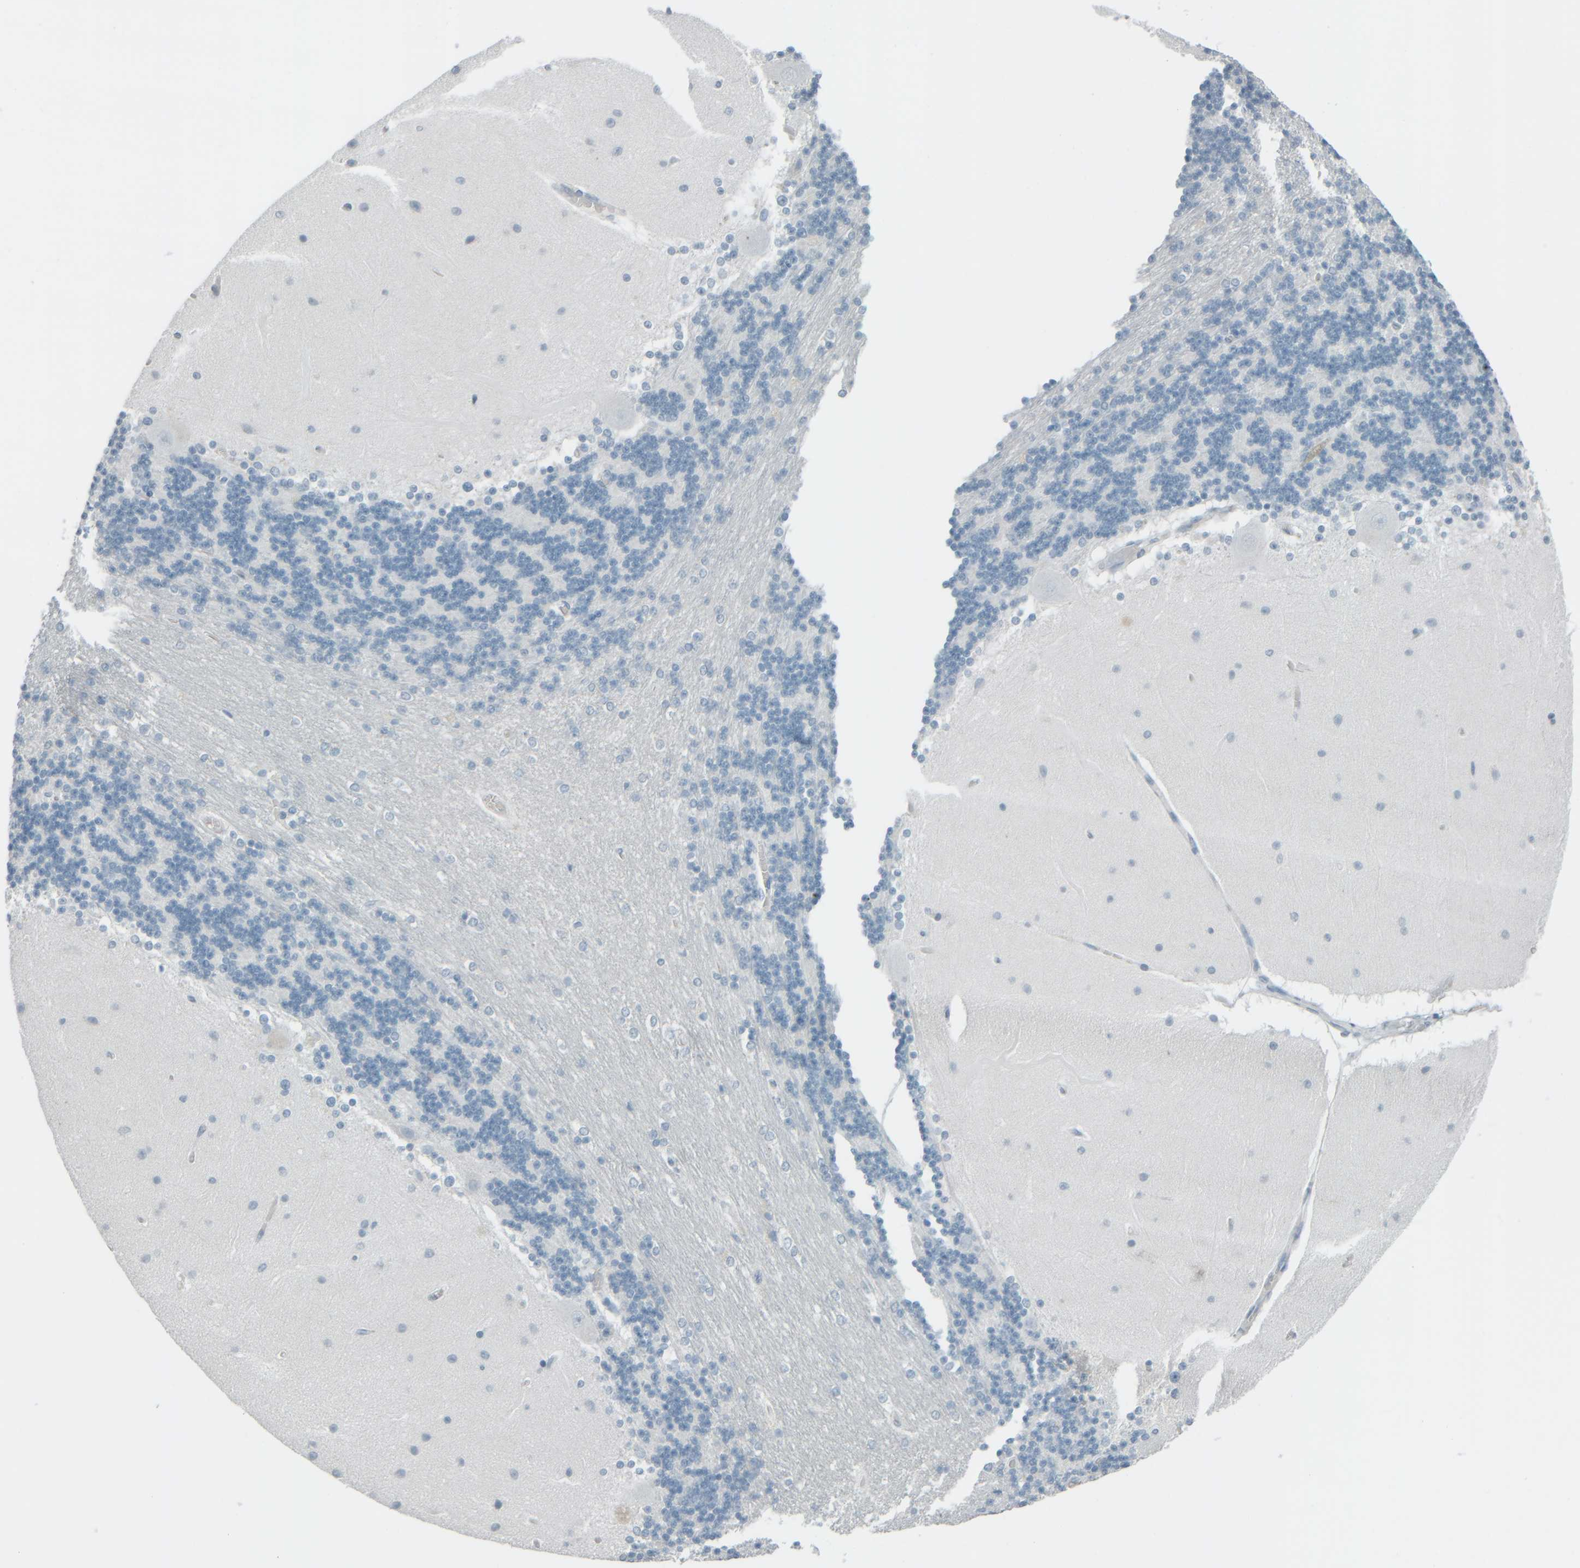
{"staining": {"intensity": "negative", "quantity": "none", "location": "none"}, "tissue": "cerebellum", "cell_type": "Cells in granular layer", "image_type": "normal", "snomed": [{"axis": "morphology", "description": "Normal tissue, NOS"}, {"axis": "topography", "description": "Cerebellum"}], "caption": "Human cerebellum stained for a protein using immunohistochemistry (IHC) reveals no staining in cells in granular layer.", "gene": "TPSAB1", "patient": {"sex": "female", "age": 54}}